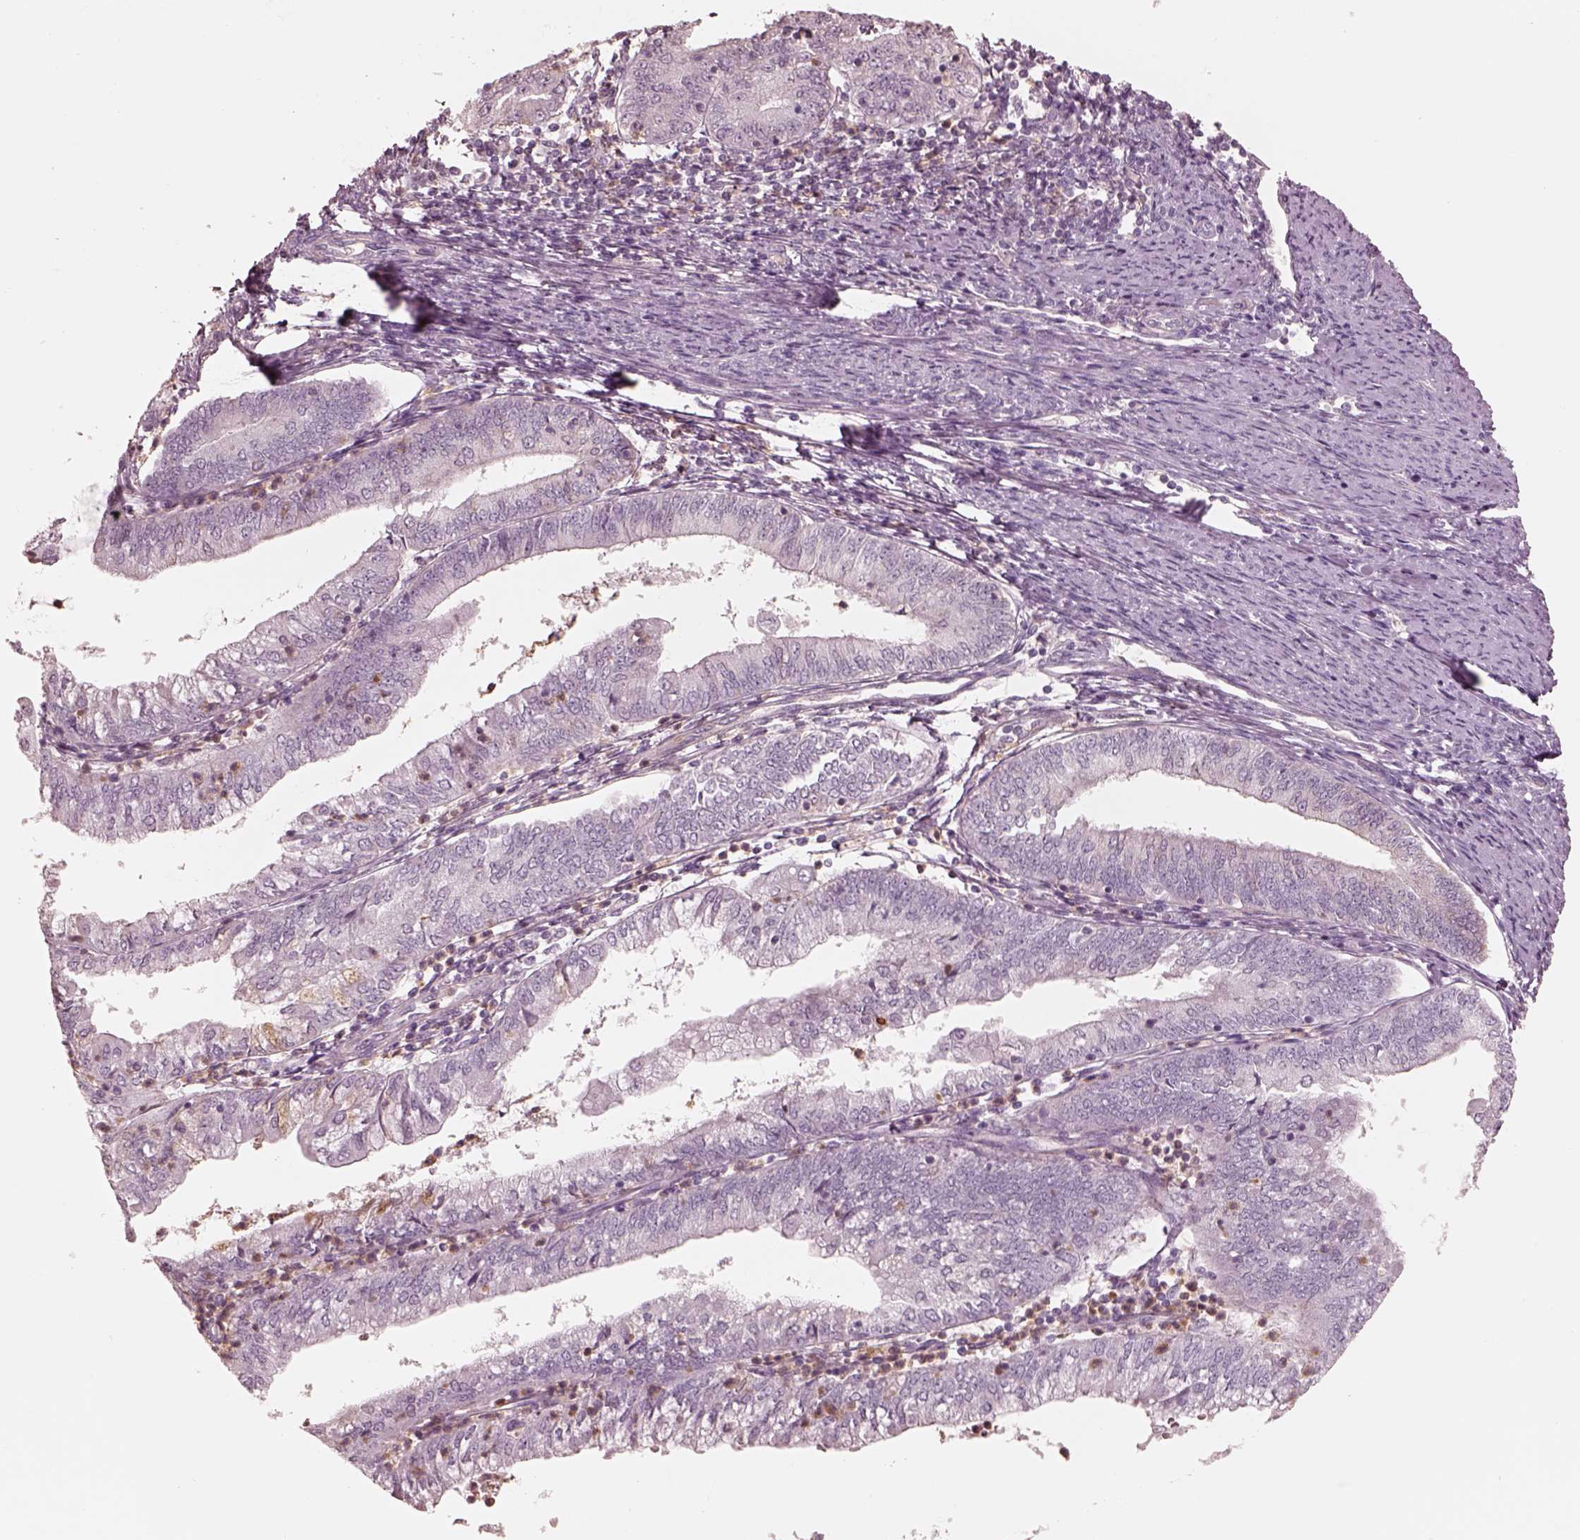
{"staining": {"intensity": "negative", "quantity": "none", "location": "none"}, "tissue": "endometrial cancer", "cell_type": "Tumor cells", "image_type": "cancer", "snomed": [{"axis": "morphology", "description": "Adenocarcinoma, NOS"}, {"axis": "topography", "description": "Endometrium"}], "caption": "Micrograph shows no significant protein positivity in tumor cells of adenocarcinoma (endometrial).", "gene": "GPRIN1", "patient": {"sex": "female", "age": 55}}